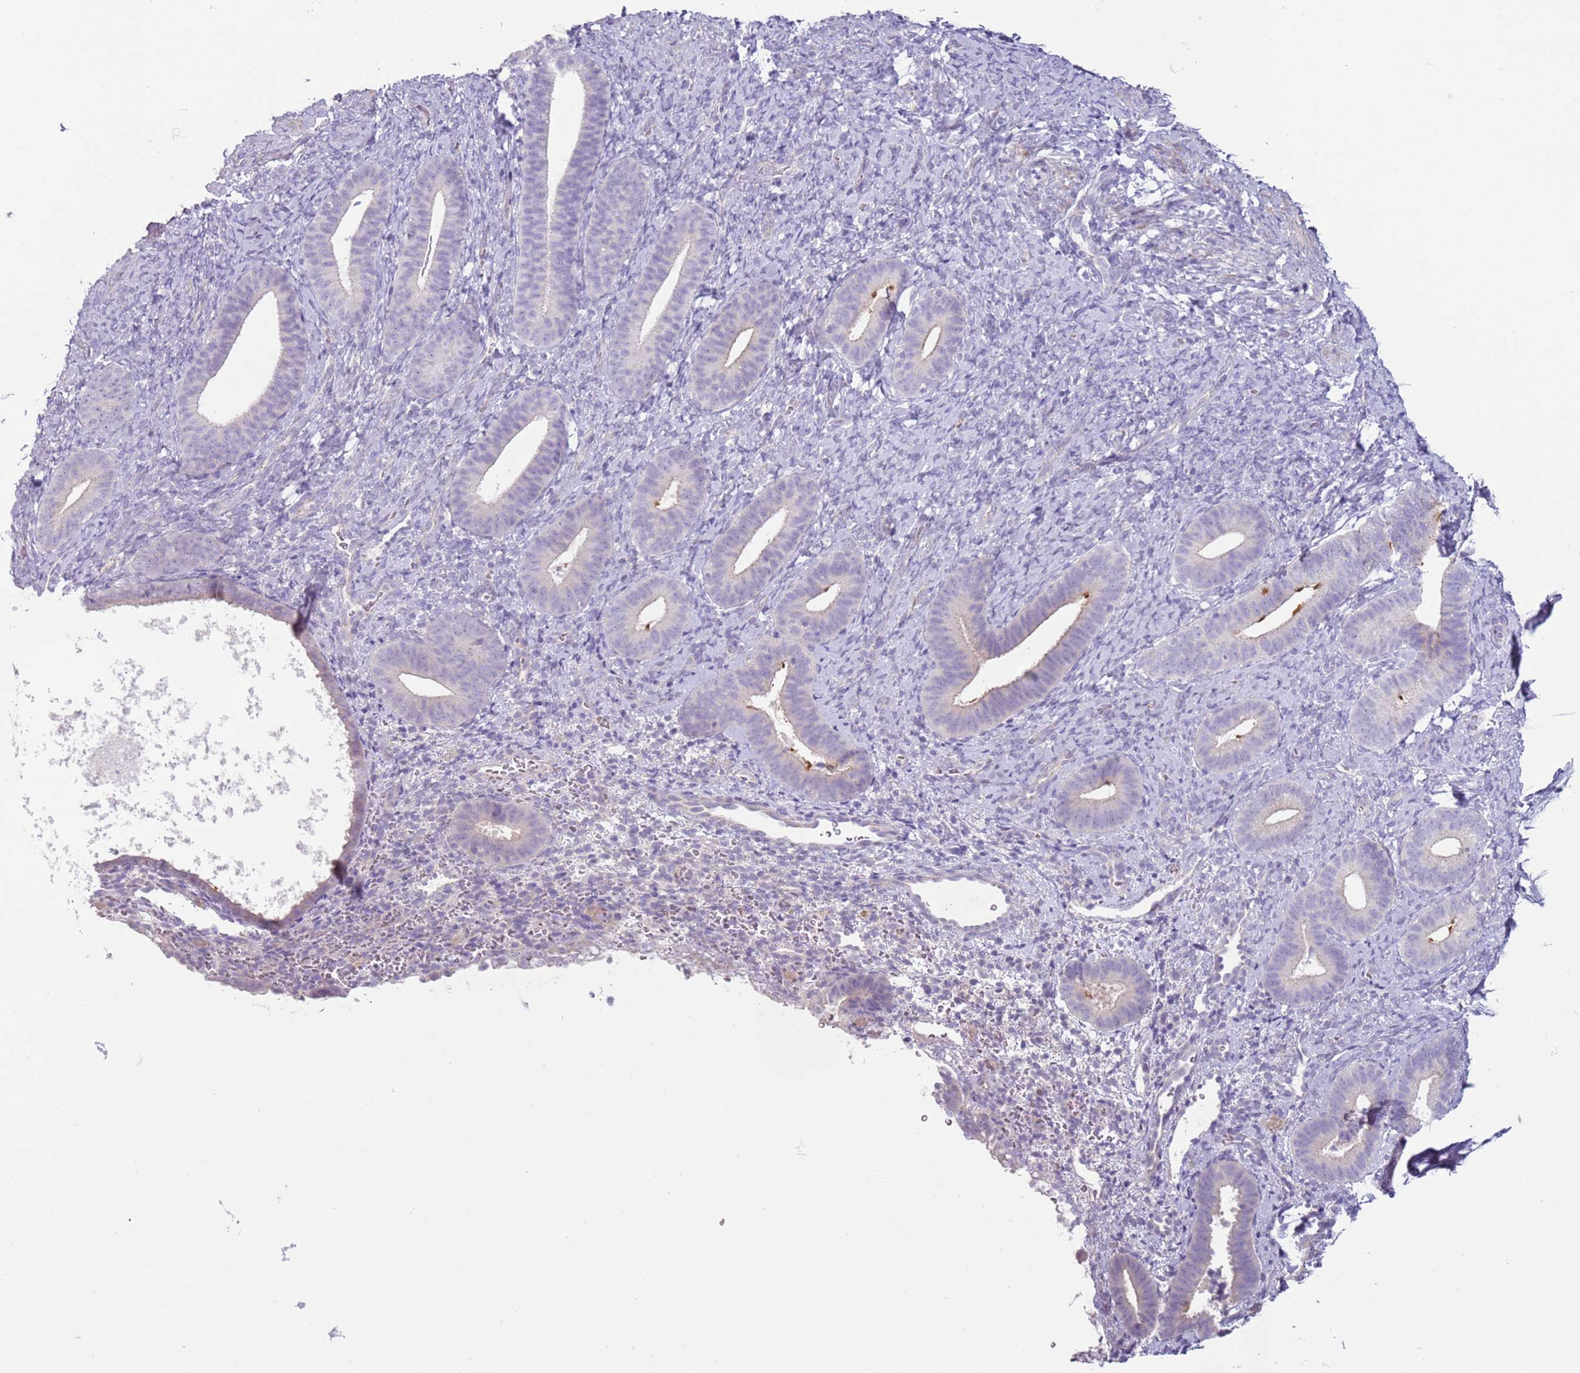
{"staining": {"intensity": "negative", "quantity": "none", "location": "none"}, "tissue": "endometrium", "cell_type": "Cells in endometrial stroma", "image_type": "normal", "snomed": [{"axis": "morphology", "description": "Normal tissue, NOS"}, {"axis": "topography", "description": "Endometrium"}], "caption": "Immunohistochemistry (IHC) image of benign endometrium: human endometrium stained with DAB (3,3'-diaminobenzidine) demonstrates no significant protein expression in cells in endometrial stroma. (DAB IHC, high magnification).", "gene": "ZNF239", "patient": {"sex": "female", "age": 65}}